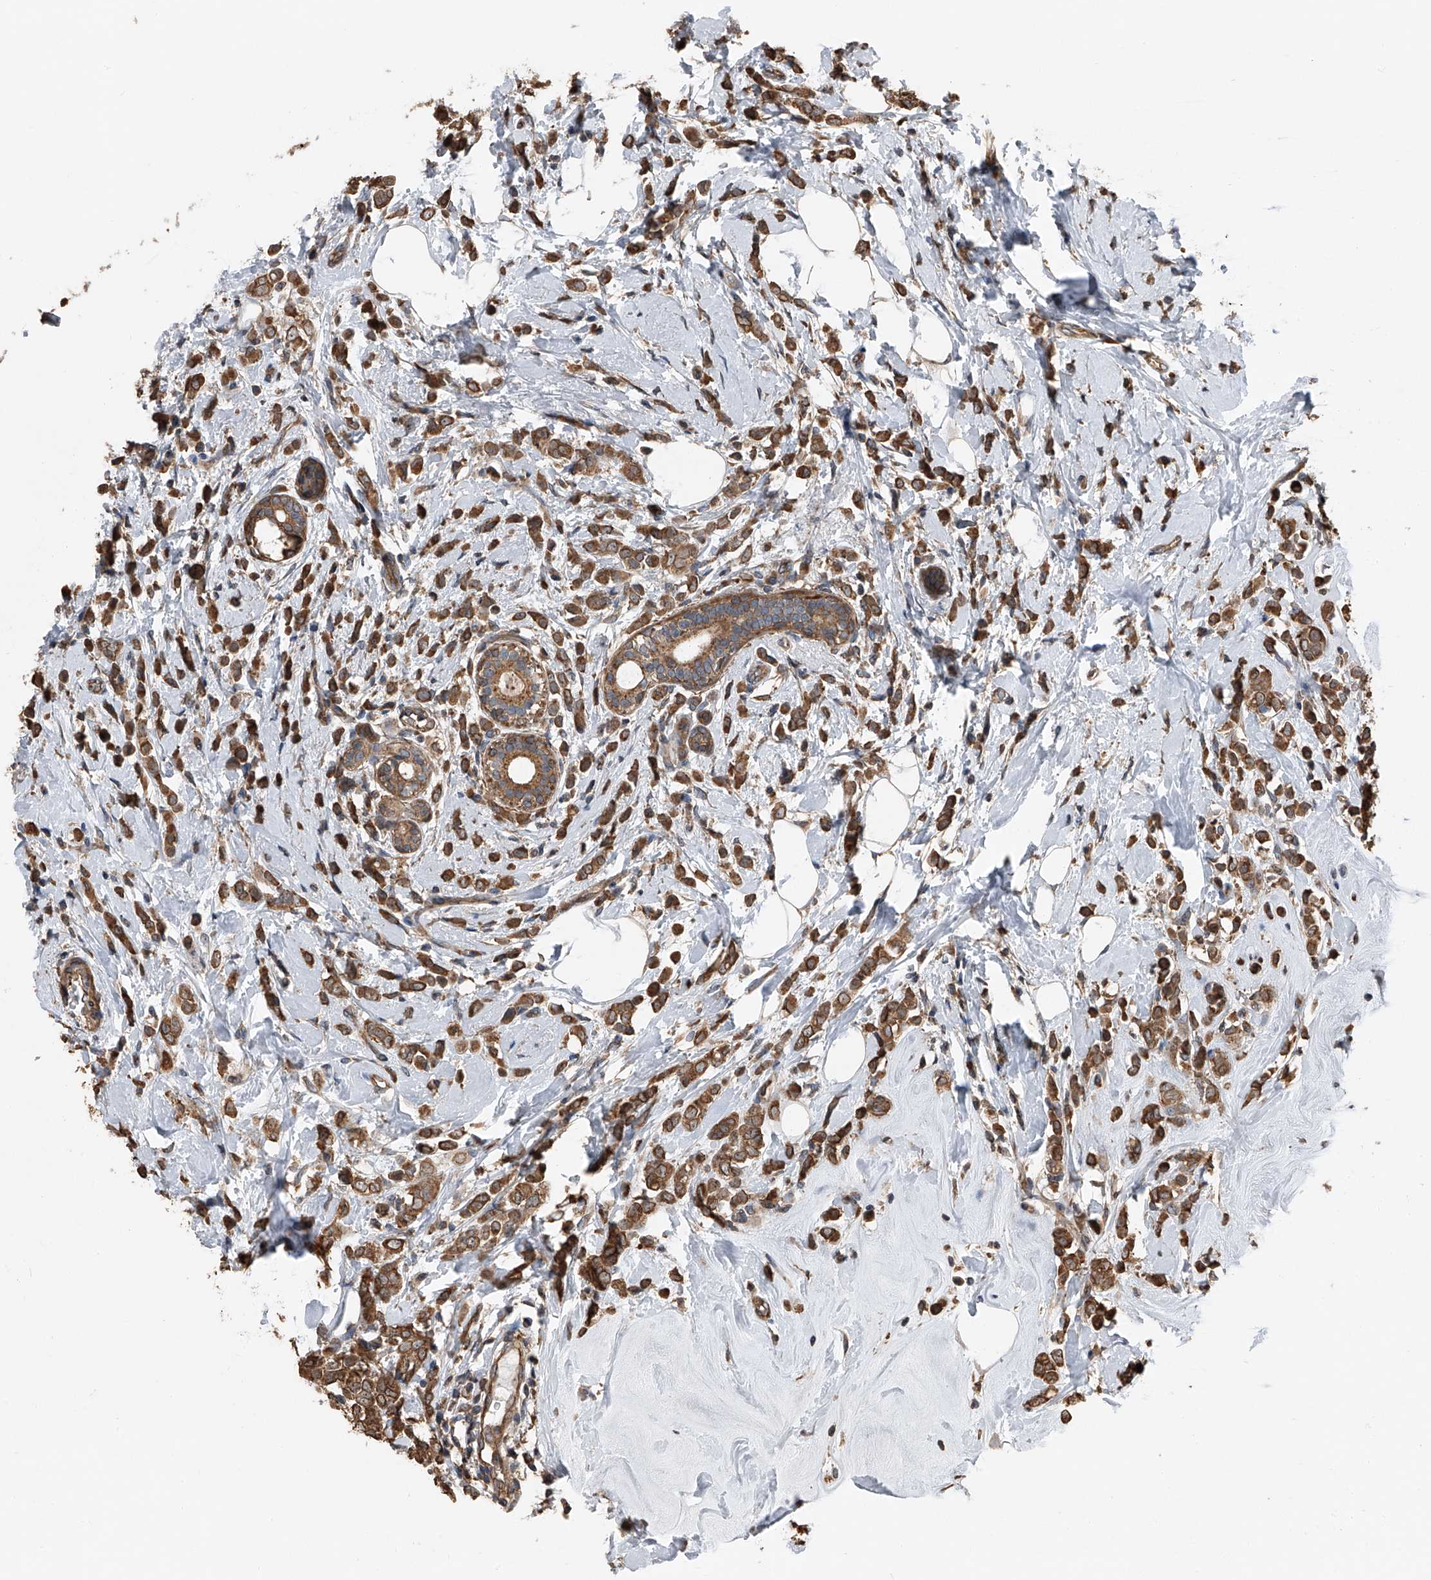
{"staining": {"intensity": "moderate", "quantity": ">75%", "location": "cytoplasmic/membranous"}, "tissue": "breast cancer", "cell_type": "Tumor cells", "image_type": "cancer", "snomed": [{"axis": "morphology", "description": "Lobular carcinoma"}, {"axis": "topography", "description": "Breast"}], "caption": "Tumor cells display medium levels of moderate cytoplasmic/membranous staining in approximately >75% of cells in breast lobular carcinoma.", "gene": "KCNJ2", "patient": {"sex": "female", "age": 47}}